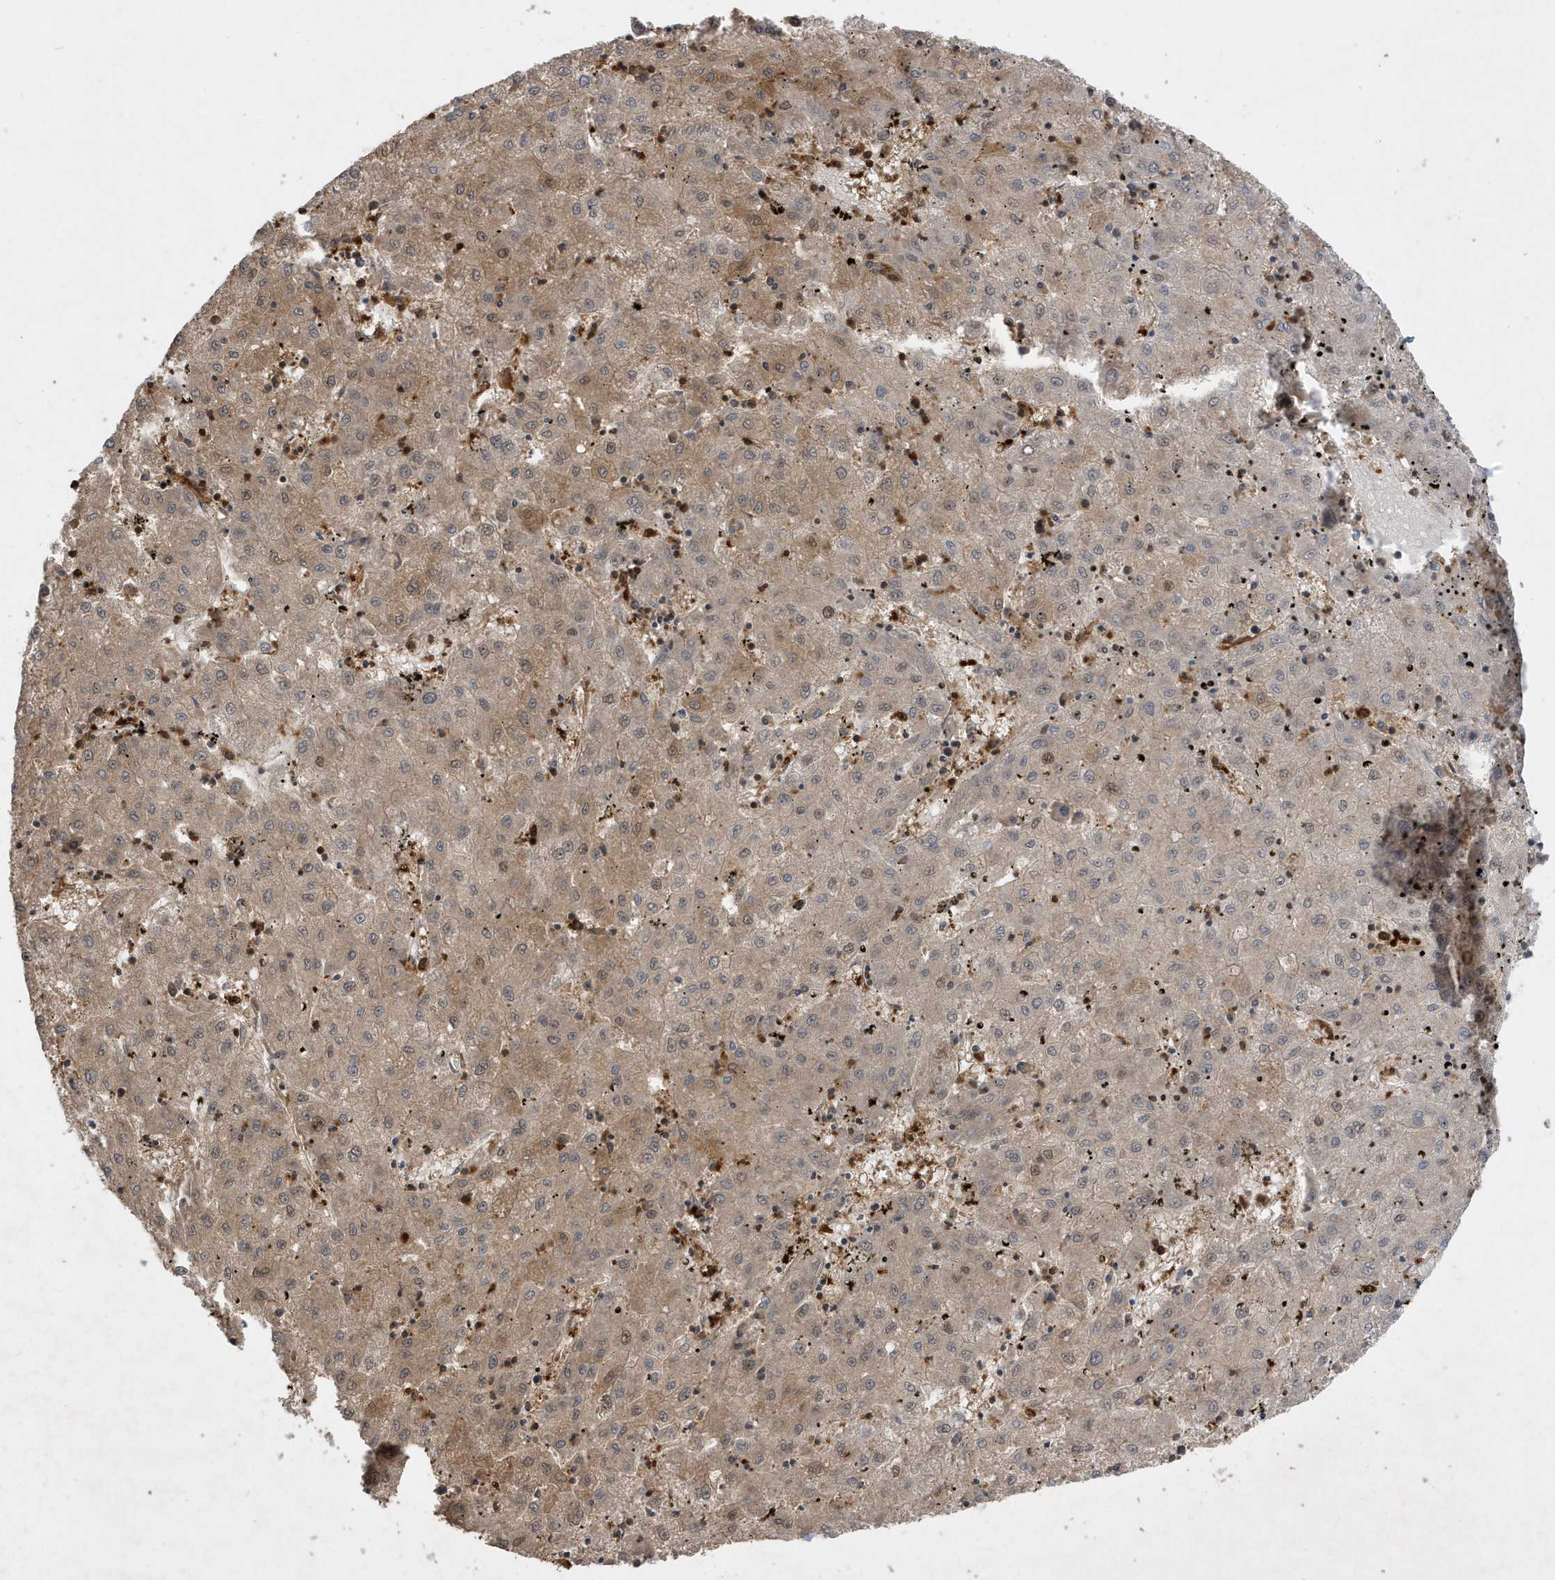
{"staining": {"intensity": "moderate", "quantity": ">75%", "location": "cytoplasmic/membranous,nuclear"}, "tissue": "liver cancer", "cell_type": "Tumor cells", "image_type": "cancer", "snomed": [{"axis": "morphology", "description": "Carcinoma, Hepatocellular, NOS"}, {"axis": "topography", "description": "Liver"}], "caption": "The photomicrograph reveals immunohistochemical staining of hepatocellular carcinoma (liver). There is moderate cytoplasmic/membranous and nuclear staining is appreciated in approximately >75% of tumor cells. Using DAB (3,3'-diaminobenzidine) (brown) and hematoxylin (blue) stains, captured at high magnification using brightfield microscopy.", "gene": "LAPTM4A", "patient": {"sex": "male", "age": 72}}